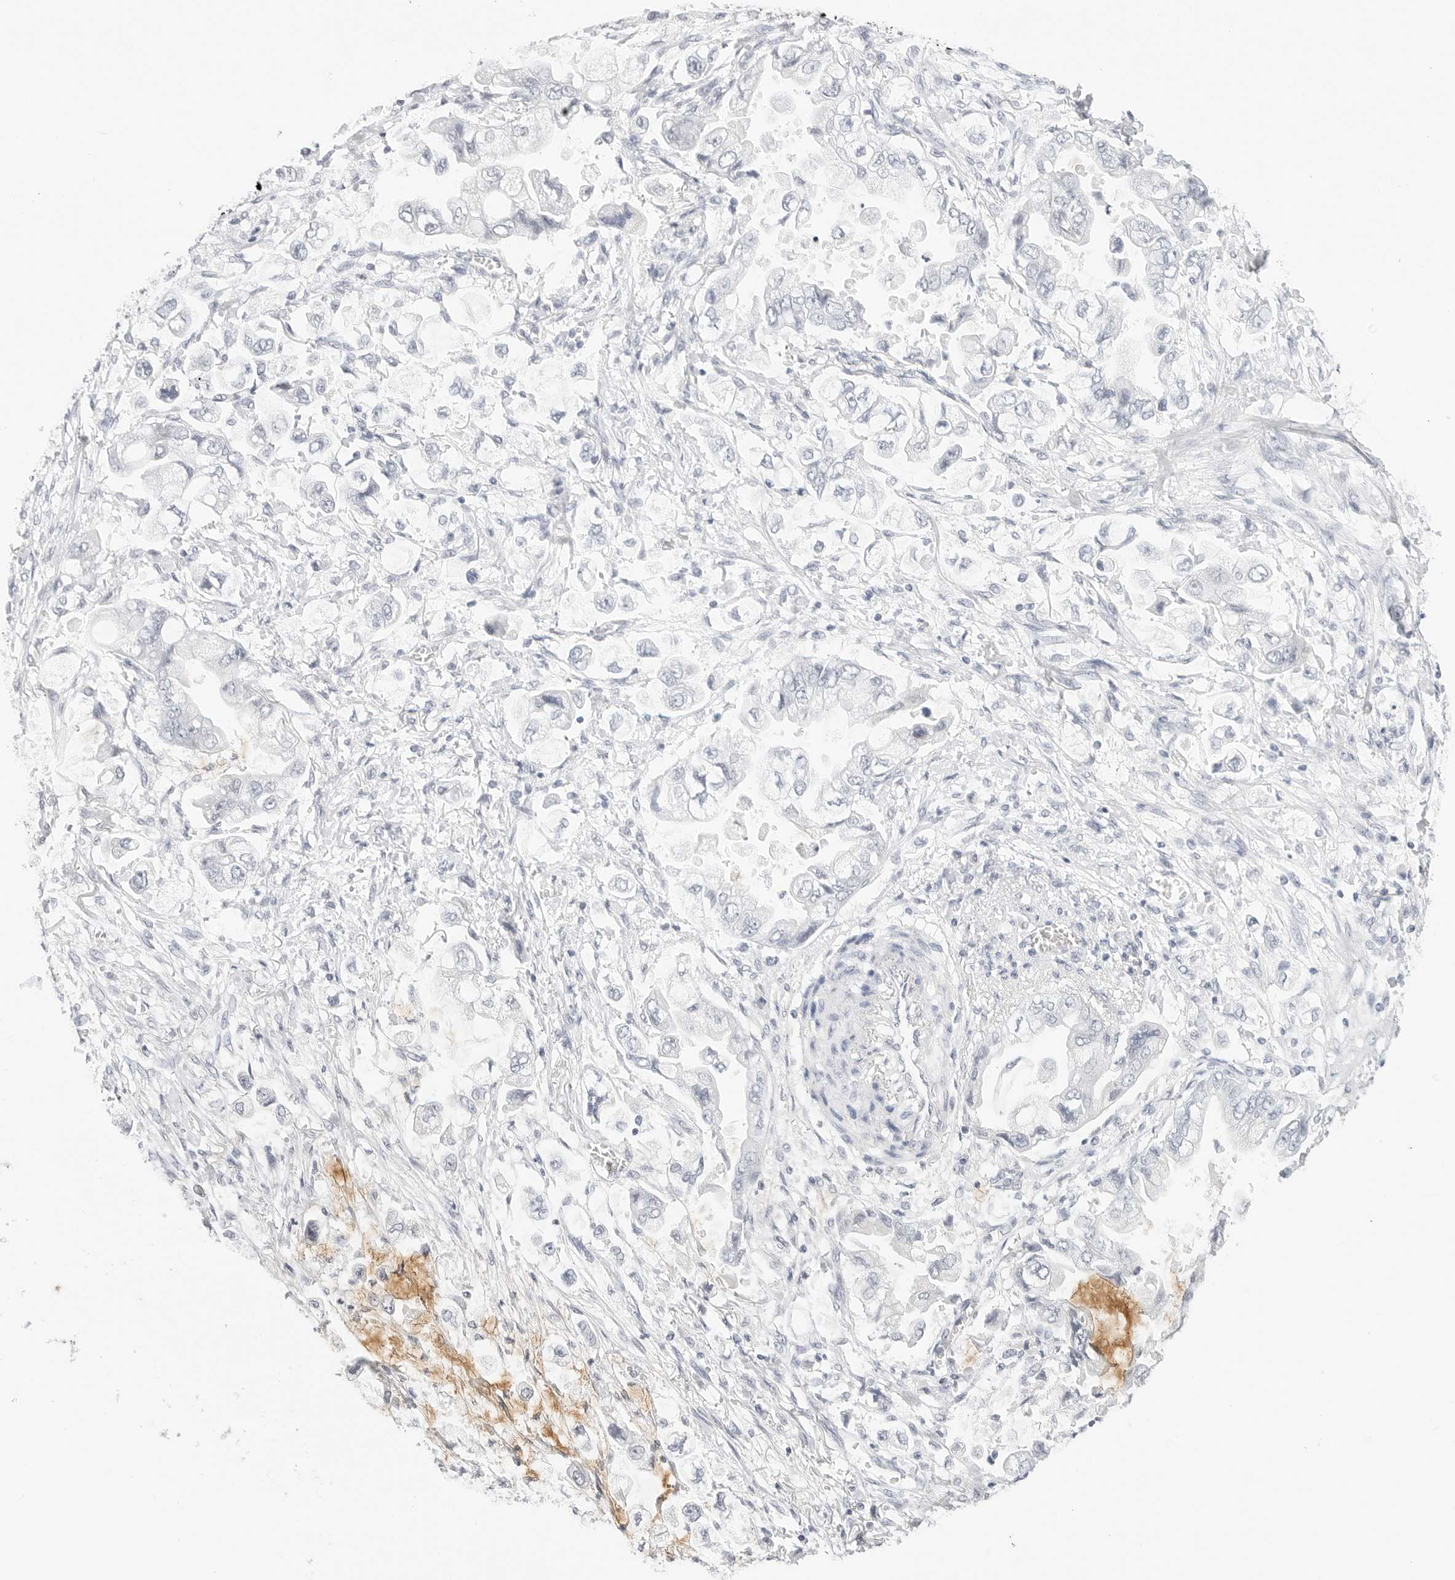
{"staining": {"intensity": "negative", "quantity": "none", "location": "none"}, "tissue": "stomach cancer", "cell_type": "Tumor cells", "image_type": "cancer", "snomed": [{"axis": "morphology", "description": "Adenocarcinoma, NOS"}, {"axis": "topography", "description": "Stomach"}], "caption": "IHC image of human stomach cancer stained for a protein (brown), which reveals no staining in tumor cells. (DAB (3,3'-diaminobenzidine) immunohistochemistry with hematoxylin counter stain).", "gene": "HMGCS2", "patient": {"sex": "male", "age": 62}}